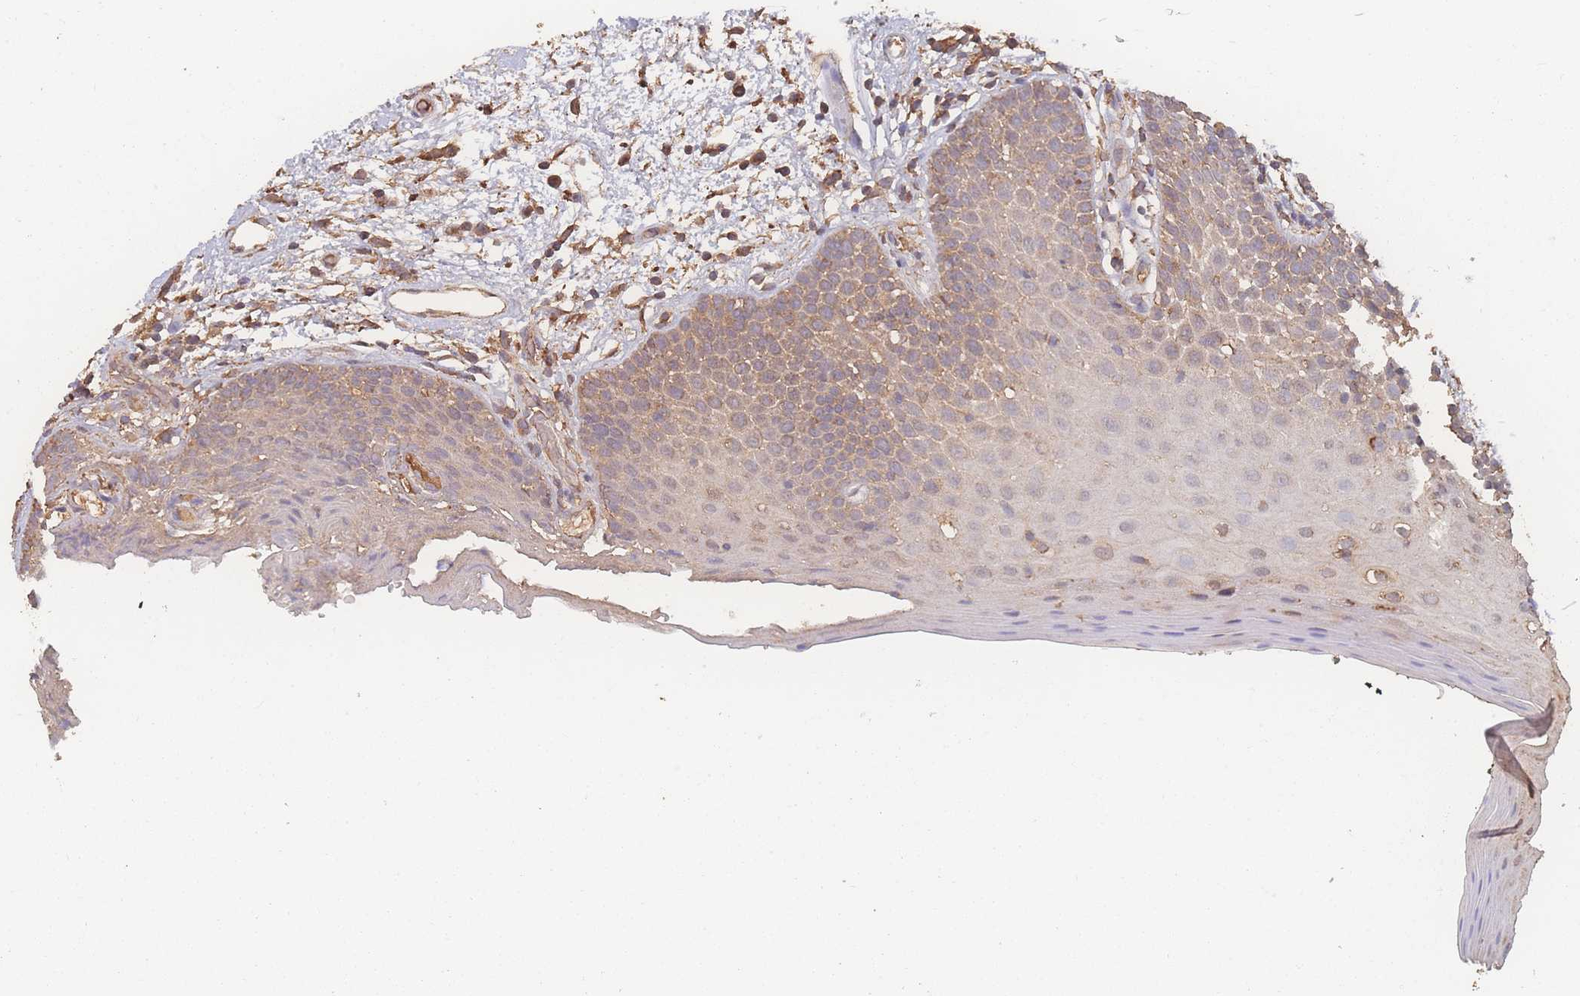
{"staining": {"intensity": "weak", "quantity": ">75%", "location": "cytoplasmic/membranous"}, "tissue": "oral mucosa", "cell_type": "Squamous epithelial cells", "image_type": "normal", "snomed": [{"axis": "morphology", "description": "Normal tissue, NOS"}, {"axis": "morphology", "description": "Squamous cell carcinoma, NOS"}, {"axis": "topography", "description": "Oral tissue"}, {"axis": "topography", "description": "Tounge, NOS"}, {"axis": "topography", "description": "Head-Neck"}], "caption": "Immunohistochemical staining of normal oral mucosa reveals low levels of weak cytoplasmic/membranous positivity in about >75% of squamous epithelial cells.", "gene": "ATXN10", "patient": {"sex": "male", "age": 76}}